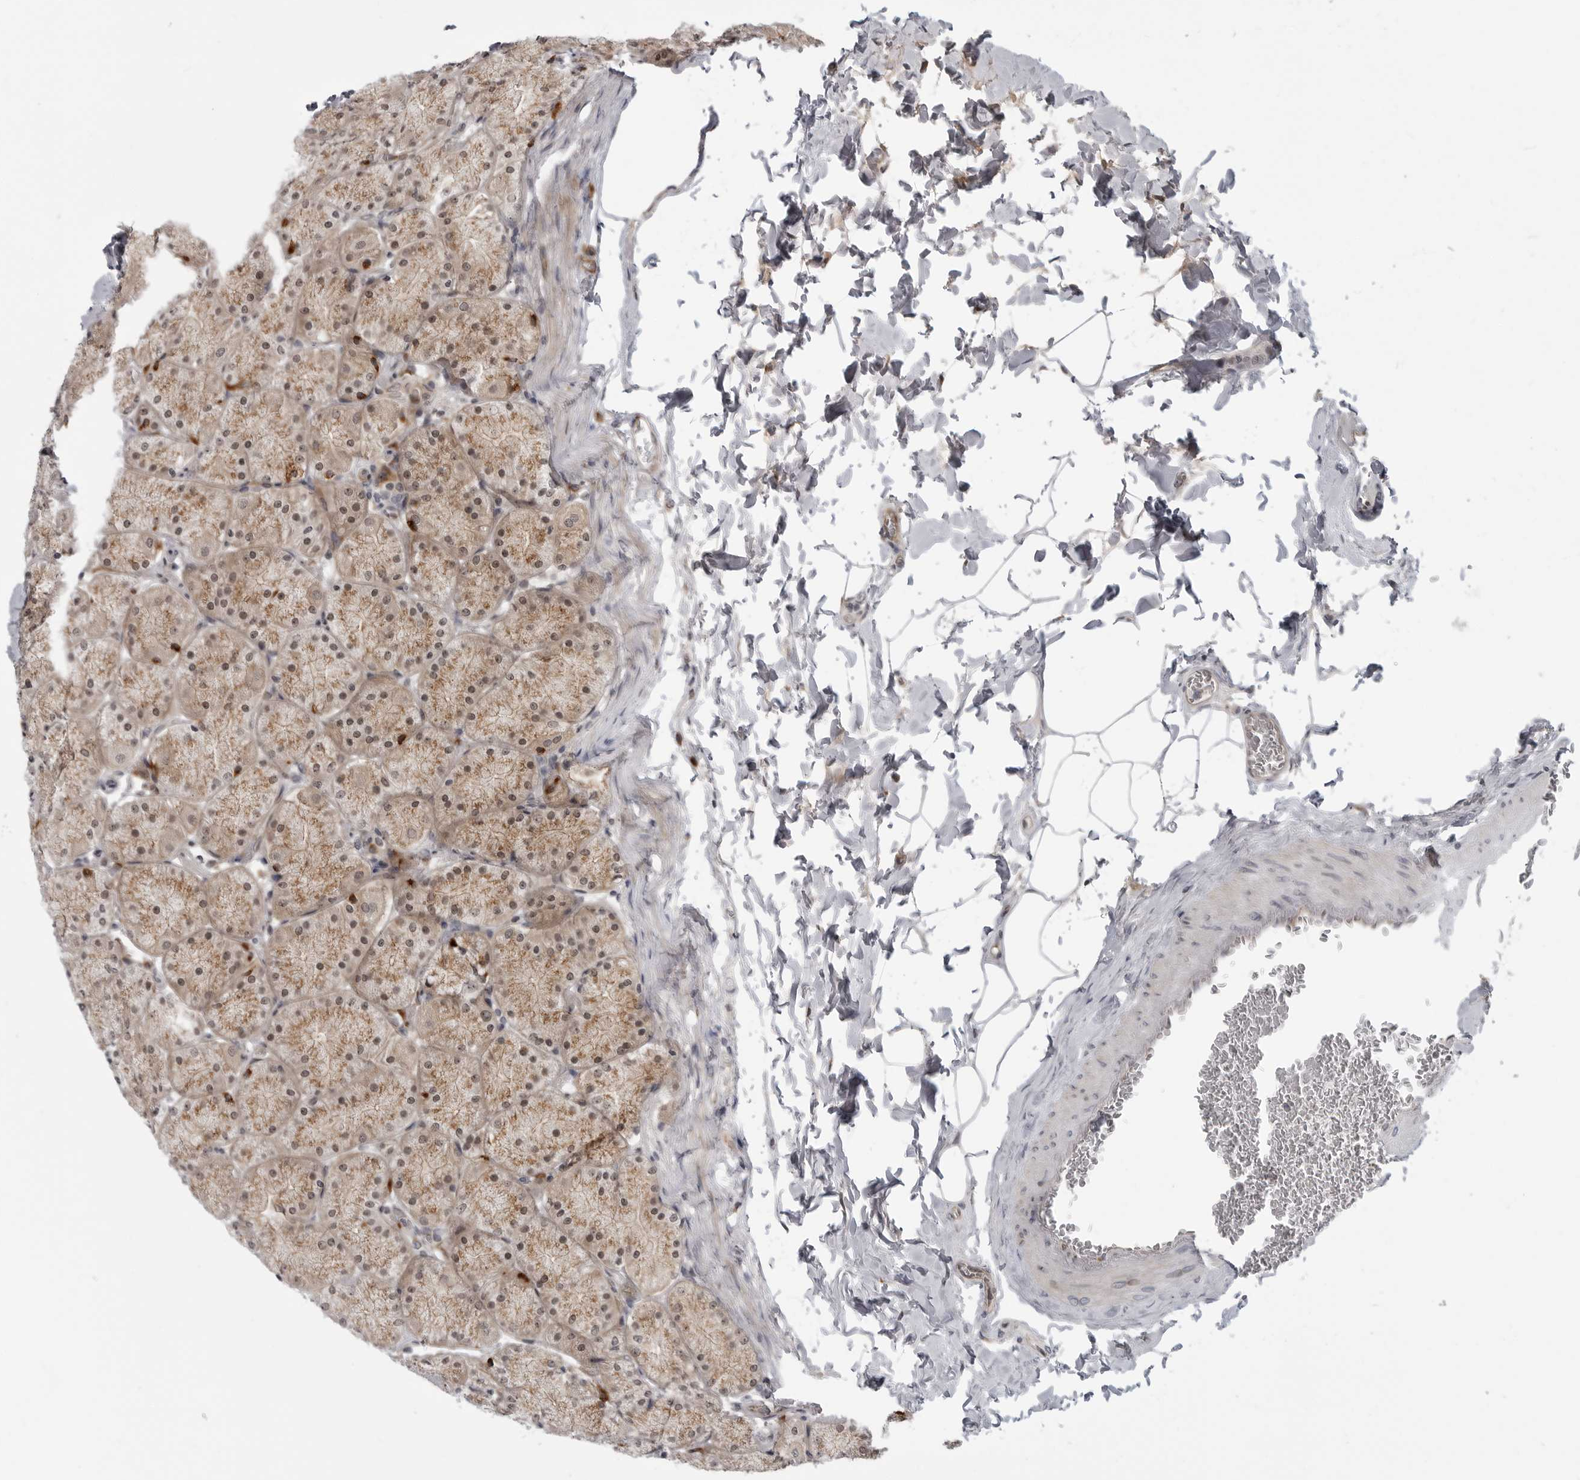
{"staining": {"intensity": "moderate", "quantity": ">75%", "location": "cytoplasmic/membranous,nuclear"}, "tissue": "stomach", "cell_type": "Glandular cells", "image_type": "normal", "snomed": [{"axis": "morphology", "description": "Normal tissue, NOS"}, {"axis": "topography", "description": "Stomach, upper"}], "caption": "Protein expression analysis of unremarkable human stomach reveals moderate cytoplasmic/membranous,nuclear expression in approximately >75% of glandular cells. (Stains: DAB (3,3'-diaminobenzidine) in brown, nuclei in blue, Microscopy: brightfield microscopy at high magnification).", "gene": "LRRC45", "patient": {"sex": "female", "age": 56}}